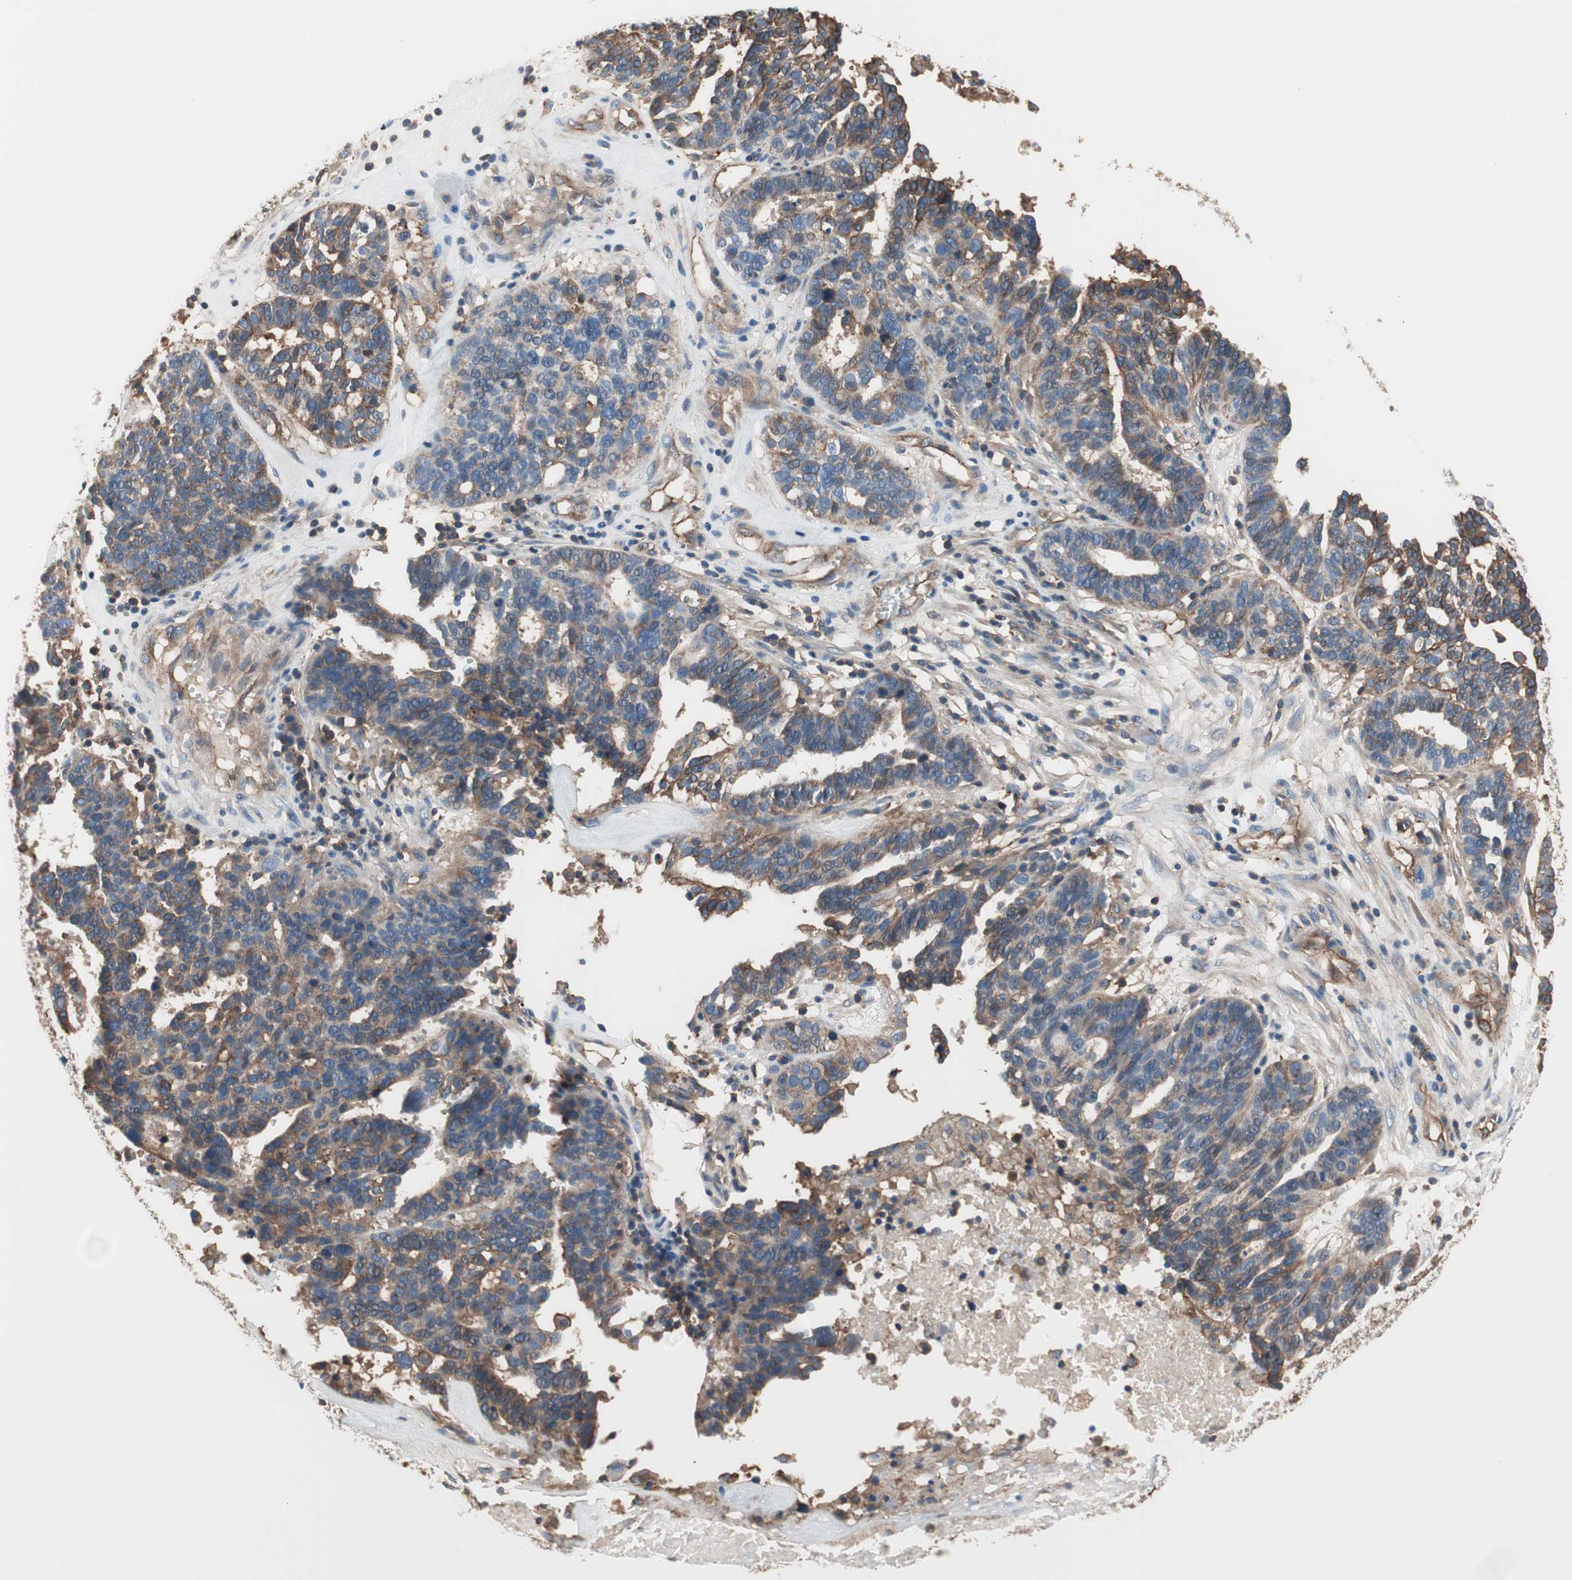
{"staining": {"intensity": "moderate", "quantity": "<25%", "location": "cytoplasmic/membranous"}, "tissue": "ovarian cancer", "cell_type": "Tumor cells", "image_type": "cancer", "snomed": [{"axis": "morphology", "description": "Cystadenocarcinoma, serous, NOS"}, {"axis": "topography", "description": "Ovary"}], "caption": "Human ovarian cancer (serous cystadenocarcinoma) stained with a protein marker reveals moderate staining in tumor cells.", "gene": "IL1RL1", "patient": {"sex": "female", "age": 59}}